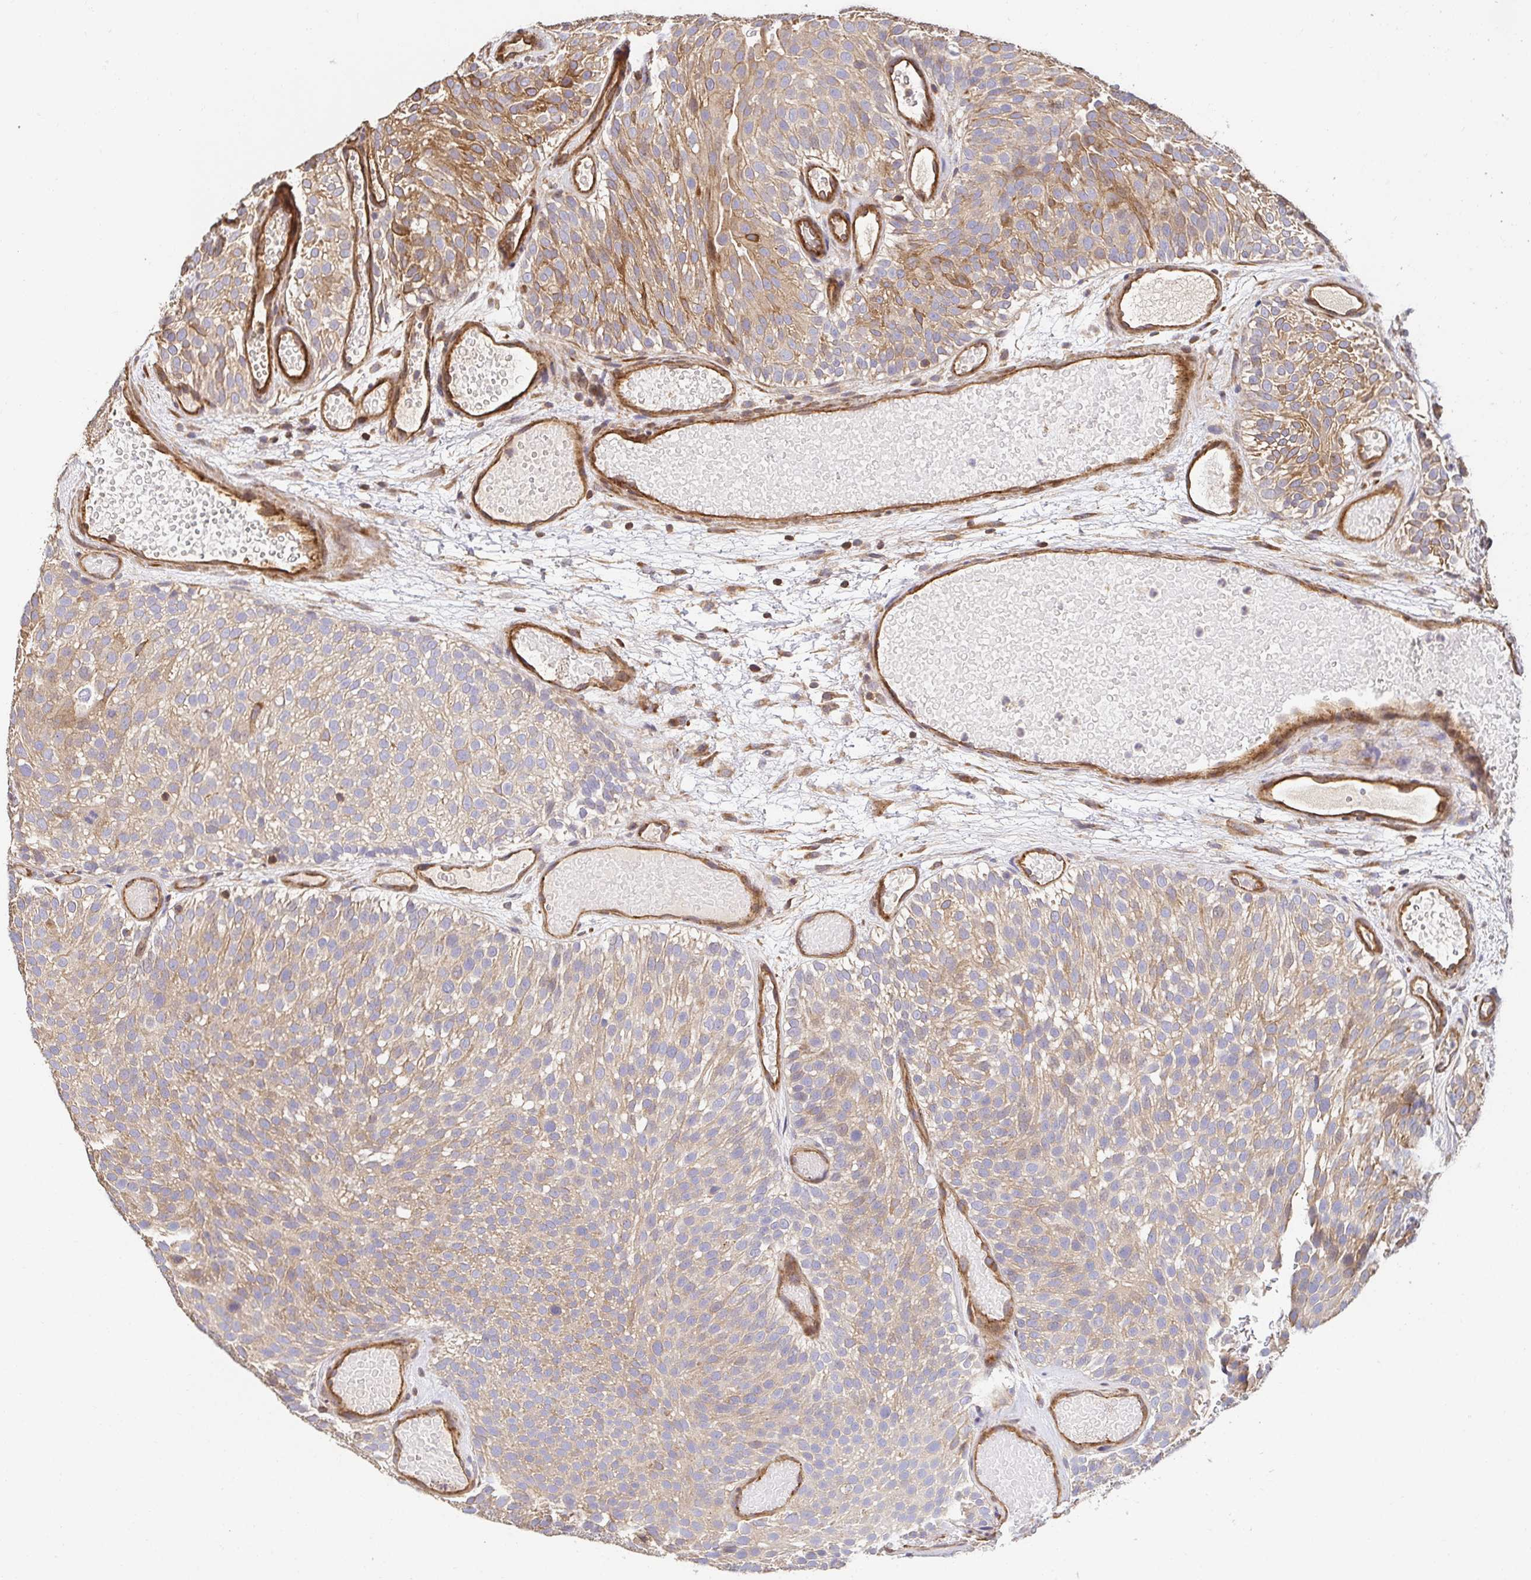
{"staining": {"intensity": "moderate", "quantity": "25%-75%", "location": "cytoplasmic/membranous"}, "tissue": "urothelial cancer", "cell_type": "Tumor cells", "image_type": "cancer", "snomed": [{"axis": "morphology", "description": "Urothelial carcinoma, Low grade"}, {"axis": "topography", "description": "Urinary bladder"}], "caption": "Protein expression analysis of urothelial cancer displays moderate cytoplasmic/membranous staining in approximately 25%-75% of tumor cells.", "gene": "APBB1", "patient": {"sex": "male", "age": 78}}